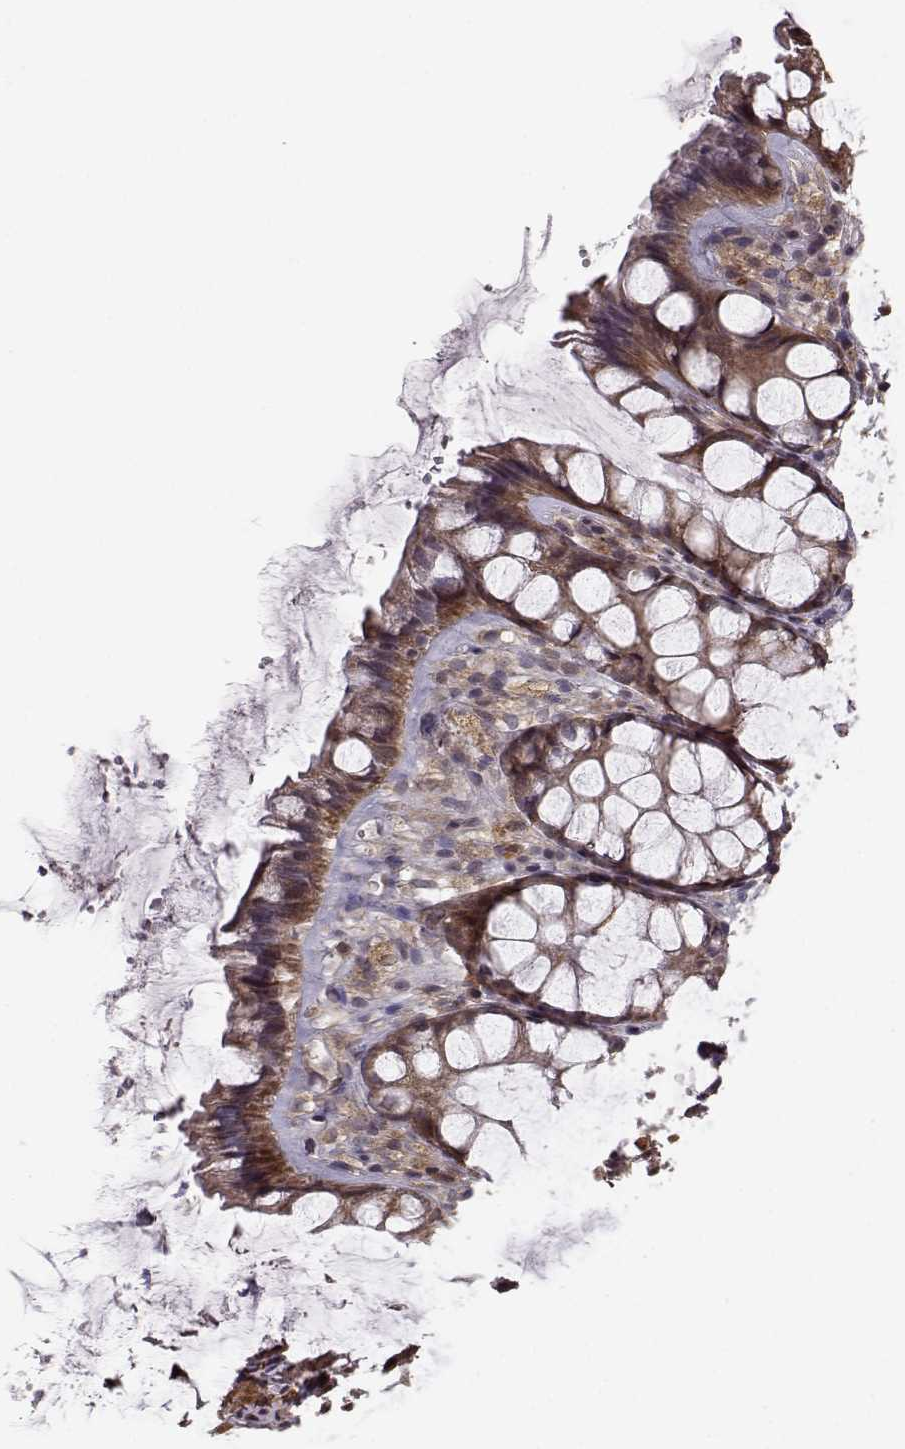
{"staining": {"intensity": "weak", "quantity": ">75%", "location": "cytoplasmic/membranous"}, "tissue": "rectum", "cell_type": "Glandular cells", "image_type": "normal", "snomed": [{"axis": "morphology", "description": "Normal tissue, NOS"}, {"axis": "topography", "description": "Rectum"}], "caption": "Immunohistochemical staining of benign rectum demonstrates >75% levels of weak cytoplasmic/membranous protein positivity in about >75% of glandular cells. Using DAB (3,3'-diaminobenzidine) (brown) and hematoxylin (blue) stains, captured at high magnification using brightfield microscopy.", "gene": "BACH2", "patient": {"sex": "female", "age": 62}}